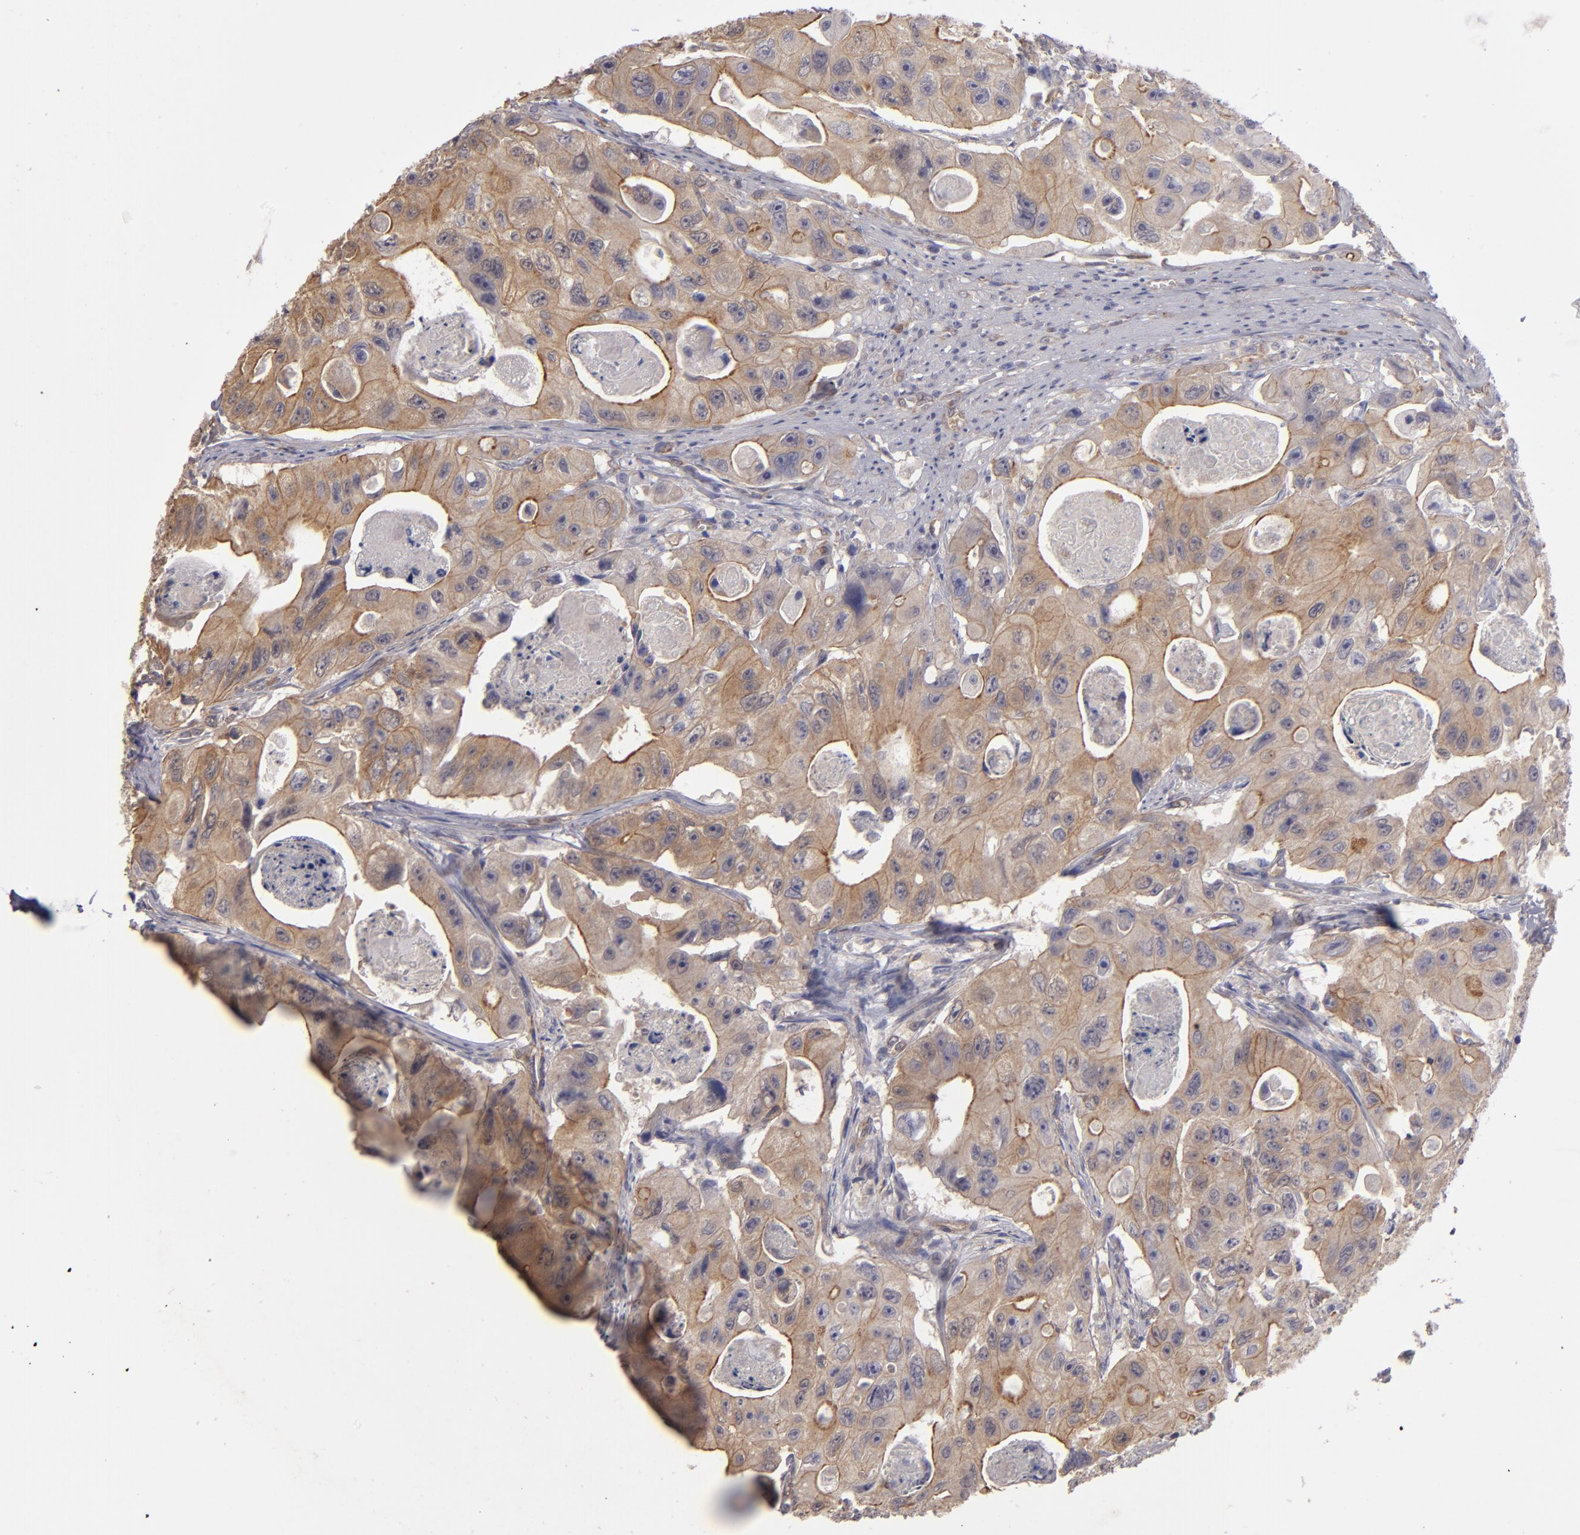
{"staining": {"intensity": "weak", "quantity": ">75%", "location": "cytoplasmic/membranous"}, "tissue": "colorectal cancer", "cell_type": "Tumor cells", "image_type": "cancer", "snomed": [{"axis": "morphology", "description": "Adenocarcinoma, NOS"}, {"axis": "topography", "description": "Colon"}], "caption": "Approximately >75% of tumor cells in human colorectal cancer show weak cytoplasmic/membranous protein positivity as visualized by brown immunohistochemical staining.", "gene": "NDRG2", "patient": {"sex": "female", "age": 46}}